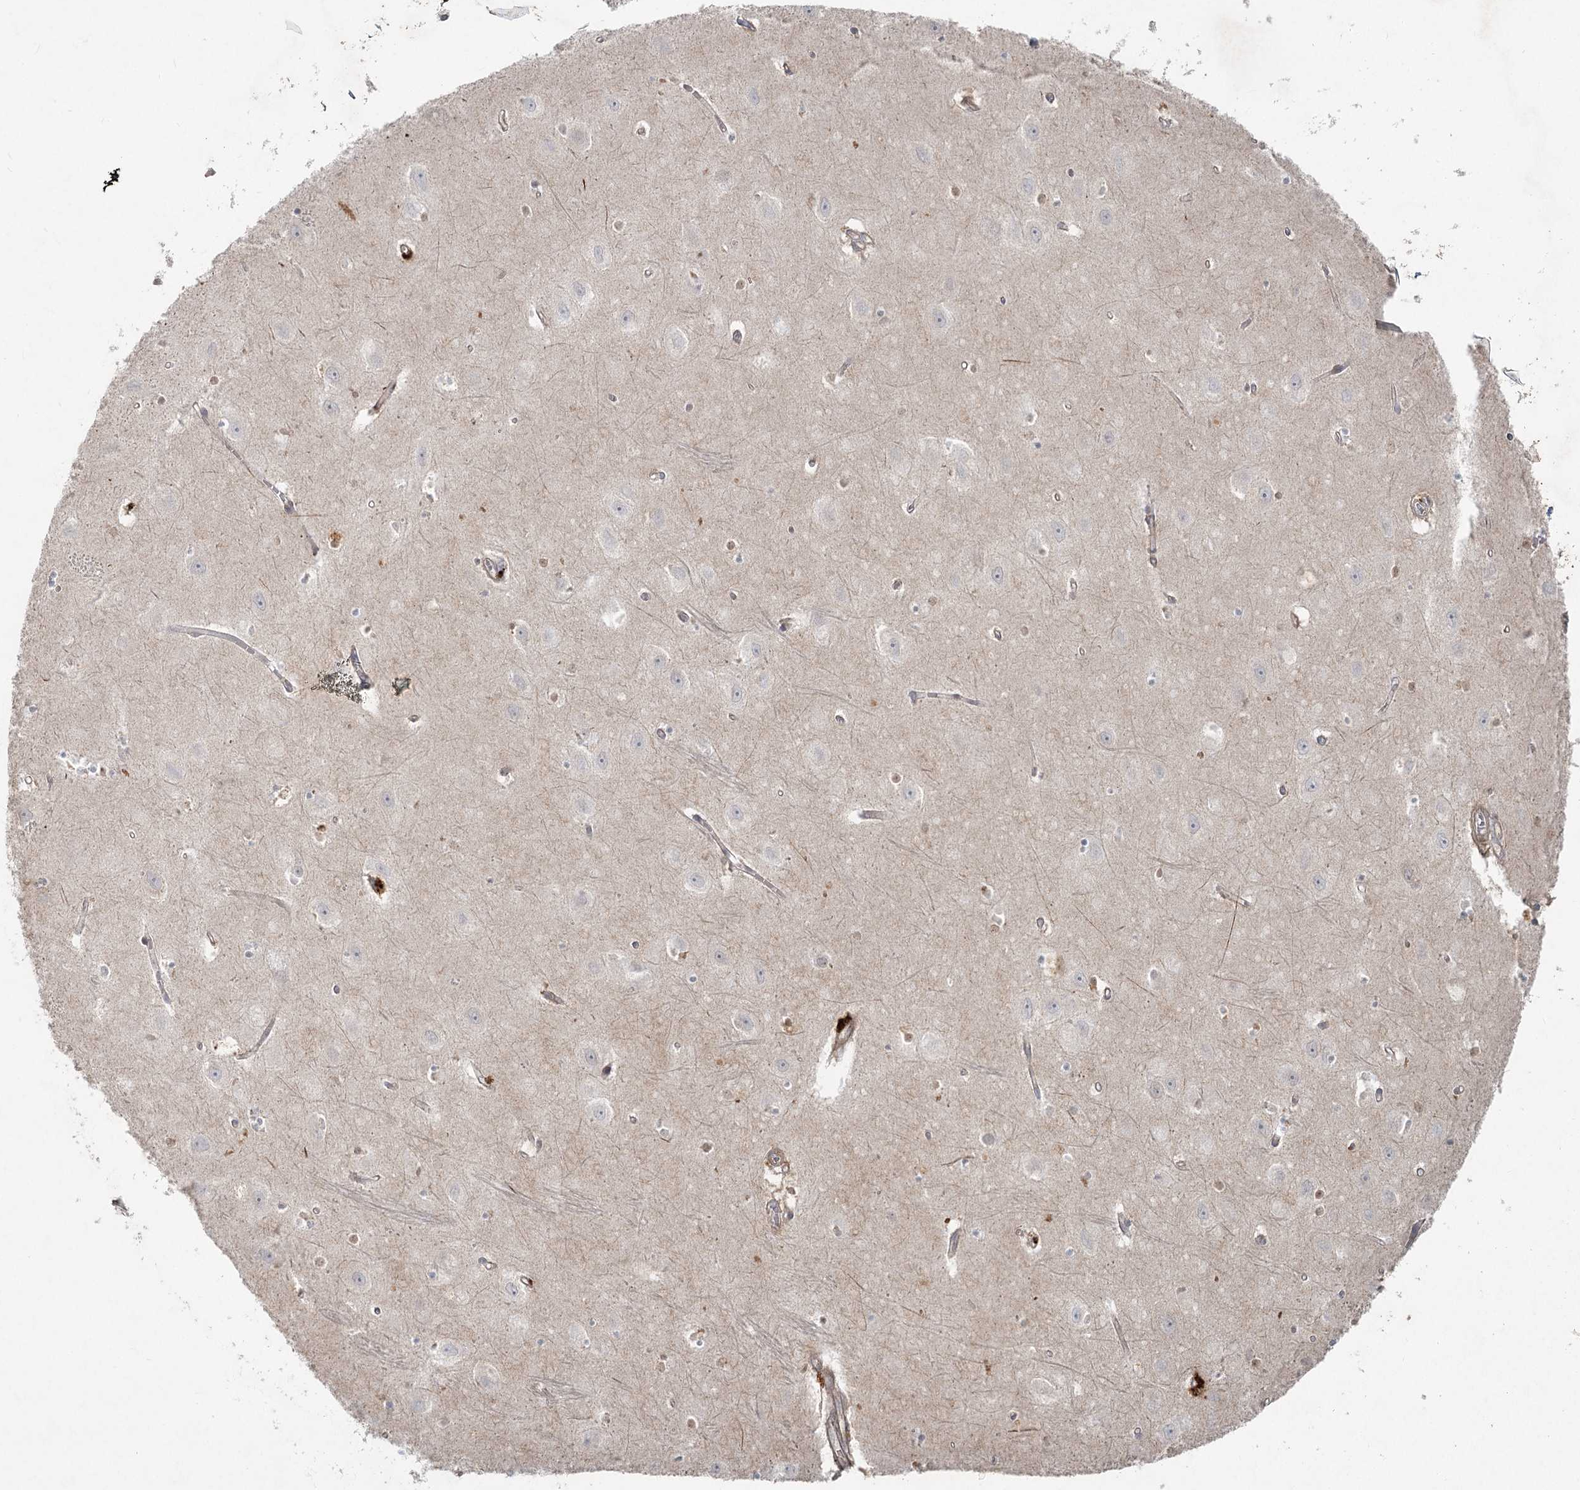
{"staining": {"intensity": "negative", "quantity": "none", "location": "none"}, "tissue": "hippocampus", "cell_type": "Glial cells", "image_type": "normal", "snomed": [{"axis": "morphology", "description": "Normal tissue, NOS"}, {"axis": "topography", "description": "Hippocampus"}], "caption": "An immunohistochemistry (IHC) micrograph of benign hippocampus is shown. There is no staining in glial cells of hippocampus. (DAB (3,3'-diaminobenzidine) immunohistochemistry (IHC) visualized using brightfield microscopy, high magnification).", "gene": "LRP2BP", "patient": {"sex": "female", "age": 64}}